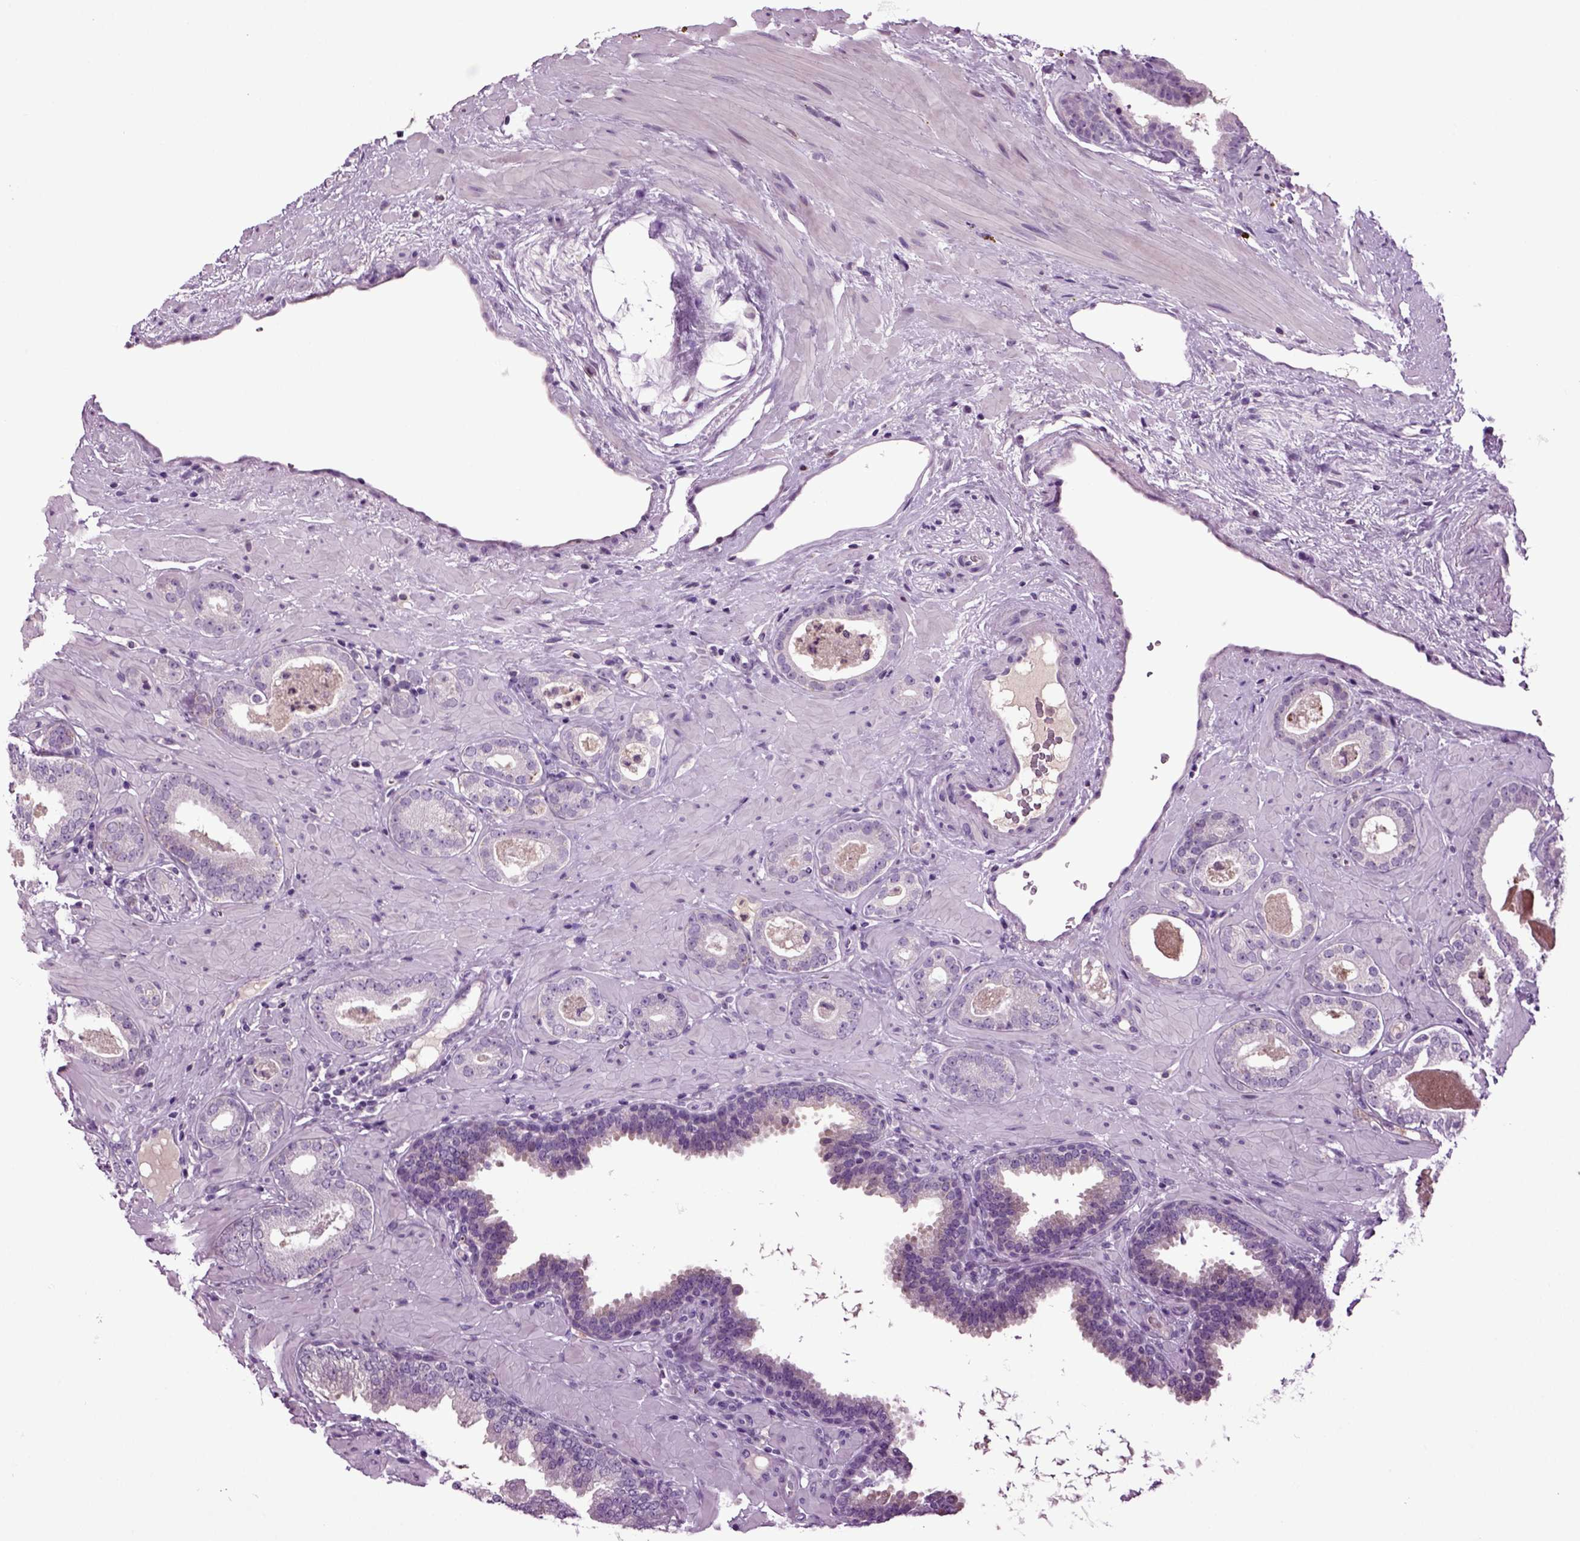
{"staining": {"intensity": "negative", "quantity": "none", "location": "none"}, "tissue": "prostate cancer", "cell_type": "Tumor cells", "image_type": "cancer", "snomed": [{"axis": "morphology", "description": "Adenocarcinoma, Low grade"}, {"axis": "topography", "description": "Prostate"}], "caption": "Histopathology image shows no significant protein positivity in tumor cells of low-grade adenocarcinoma (prostate). (Brightfield microscopy of DAB immunohistochemistry at high magnification).", "gene": "FGF11", "patient": {"sex": "male", "age": 60}}